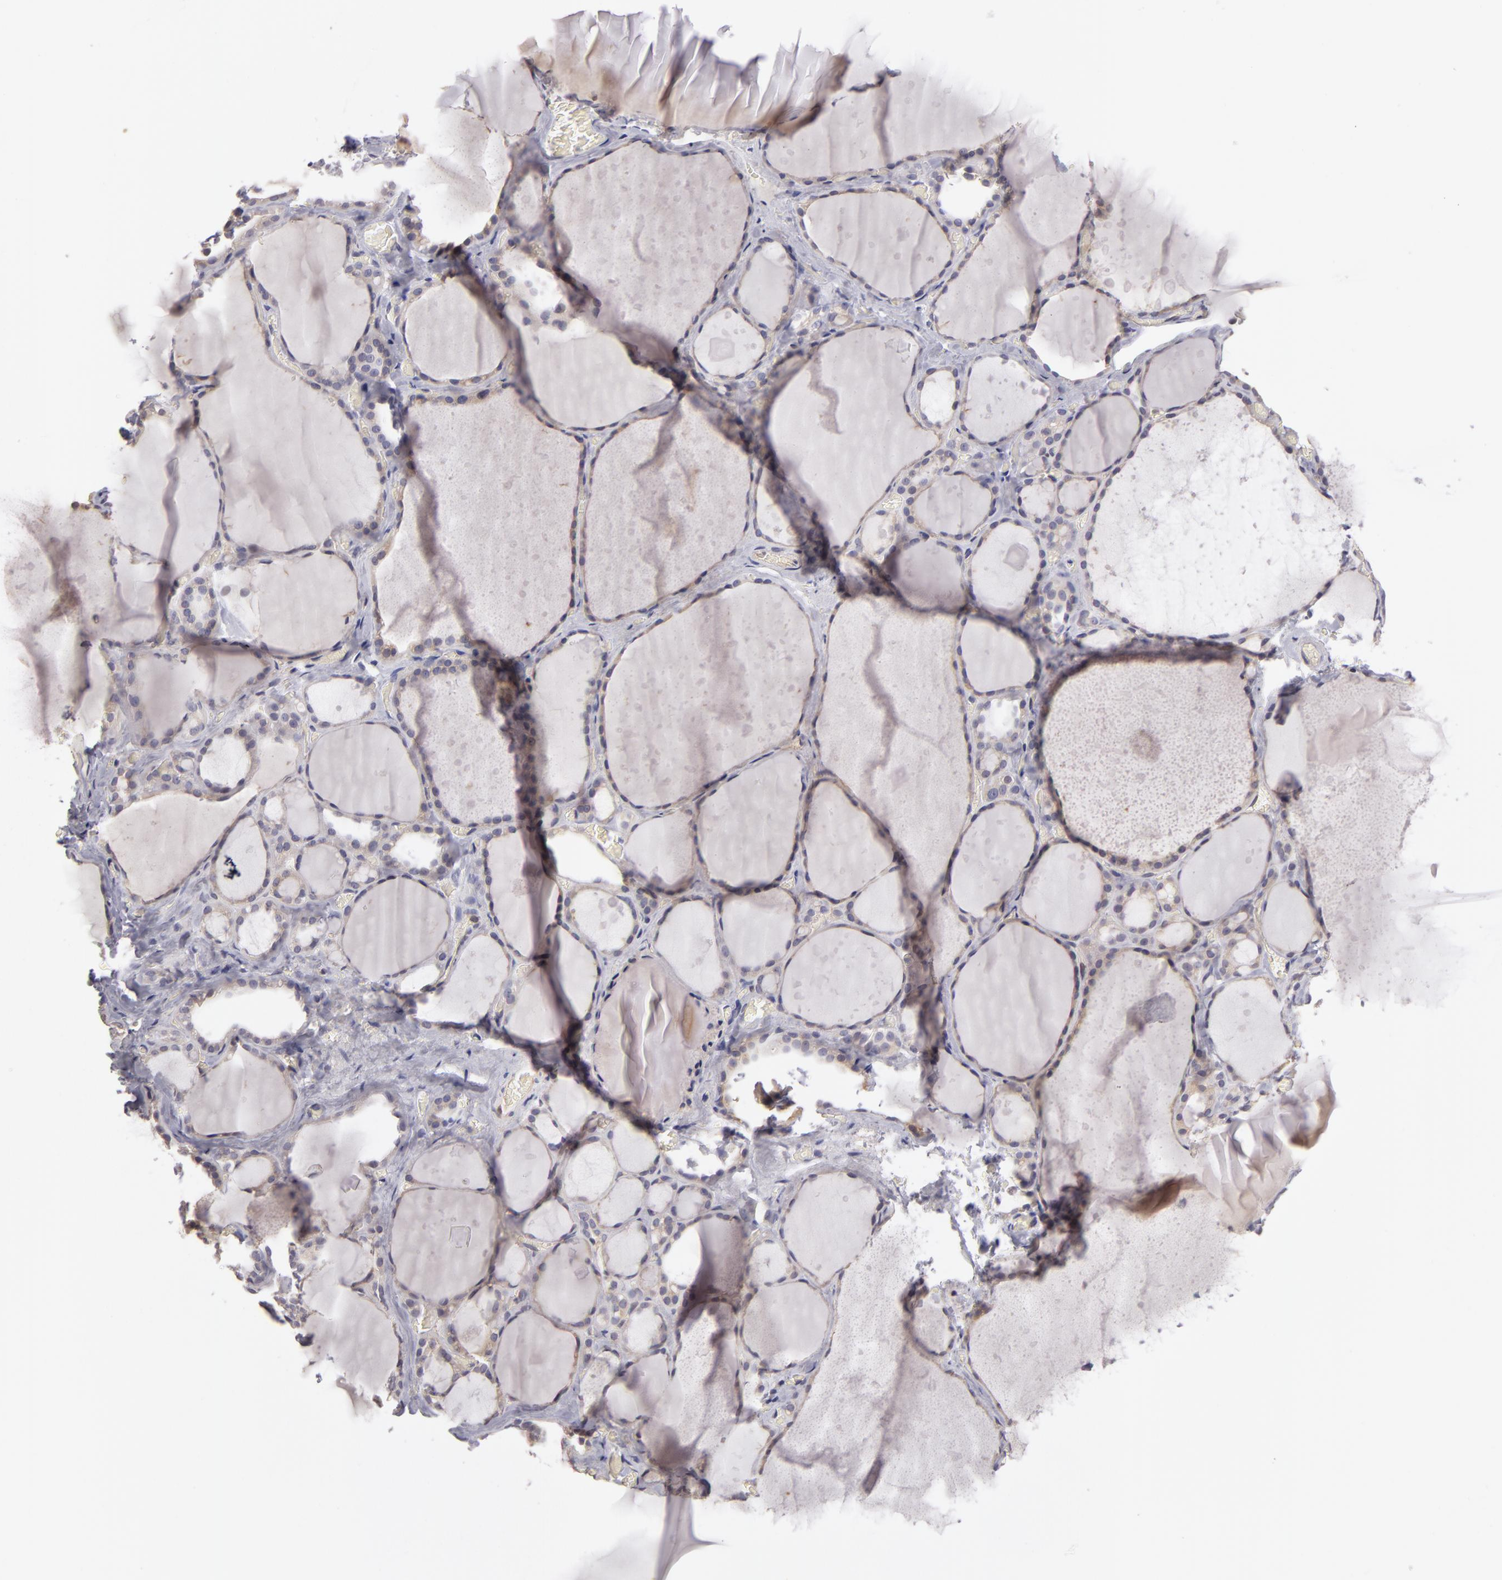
{"staining": {"intensity": "negative", "quantity": "none", "location": "none"}, "tissue": "thyroid gland", "cell_type": "Glandular cells", "image_type": "normal", "snomed": [{"axis": "morphology", "description": "Normal tissue, NOS"}, {"axis": "topography", "description": "Thyroid gland"}], "caption": "Protein analysis of normal thyroid gland shows no significant expression in glandular cells. (DAB (3,3'-diaminobenzidine) IHC visualized using brightfield microscopy, high magnification).", "gene": "ZNF229", "patient": {"sex": "male", "age": 76}}